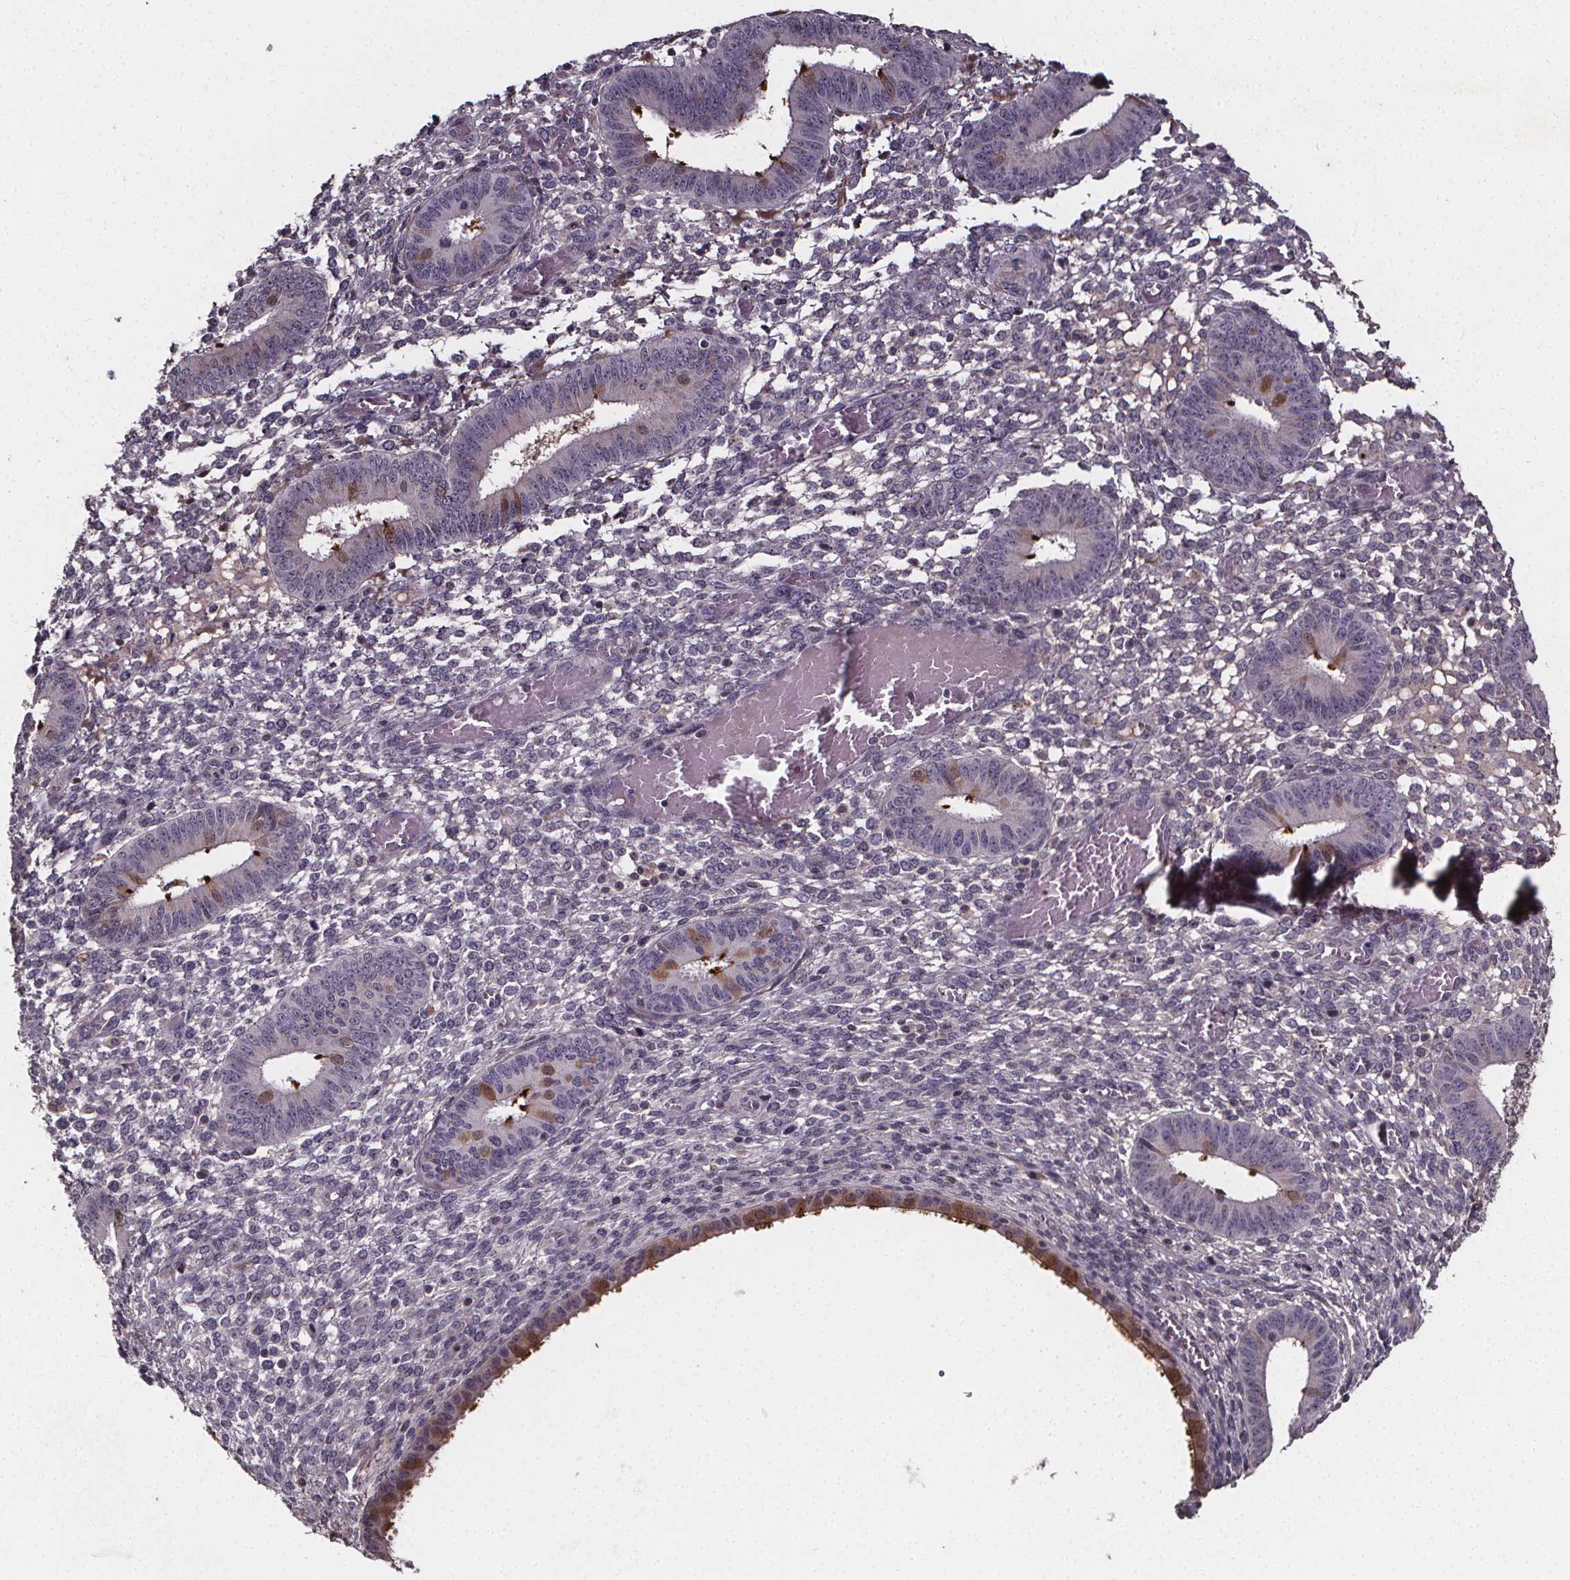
{"staining": {"intensity": "negative", "quantity": "none", "location": "none"}, "tissue": "endometrium", "cell_type": "Cells in endometrial stroma", "image_type": "normal", "snomed": [{"axis": "morphology", "description": "Normal tissue, NOS"}, {"axis": "topography", "description": "Endometrium"}], "caption": "Endometrium stained for a protein using IHC exhibits no staining cells in endometrial stroma.", "gene": "SPAG8", "patient": {"sex": "female", "age": 42}}